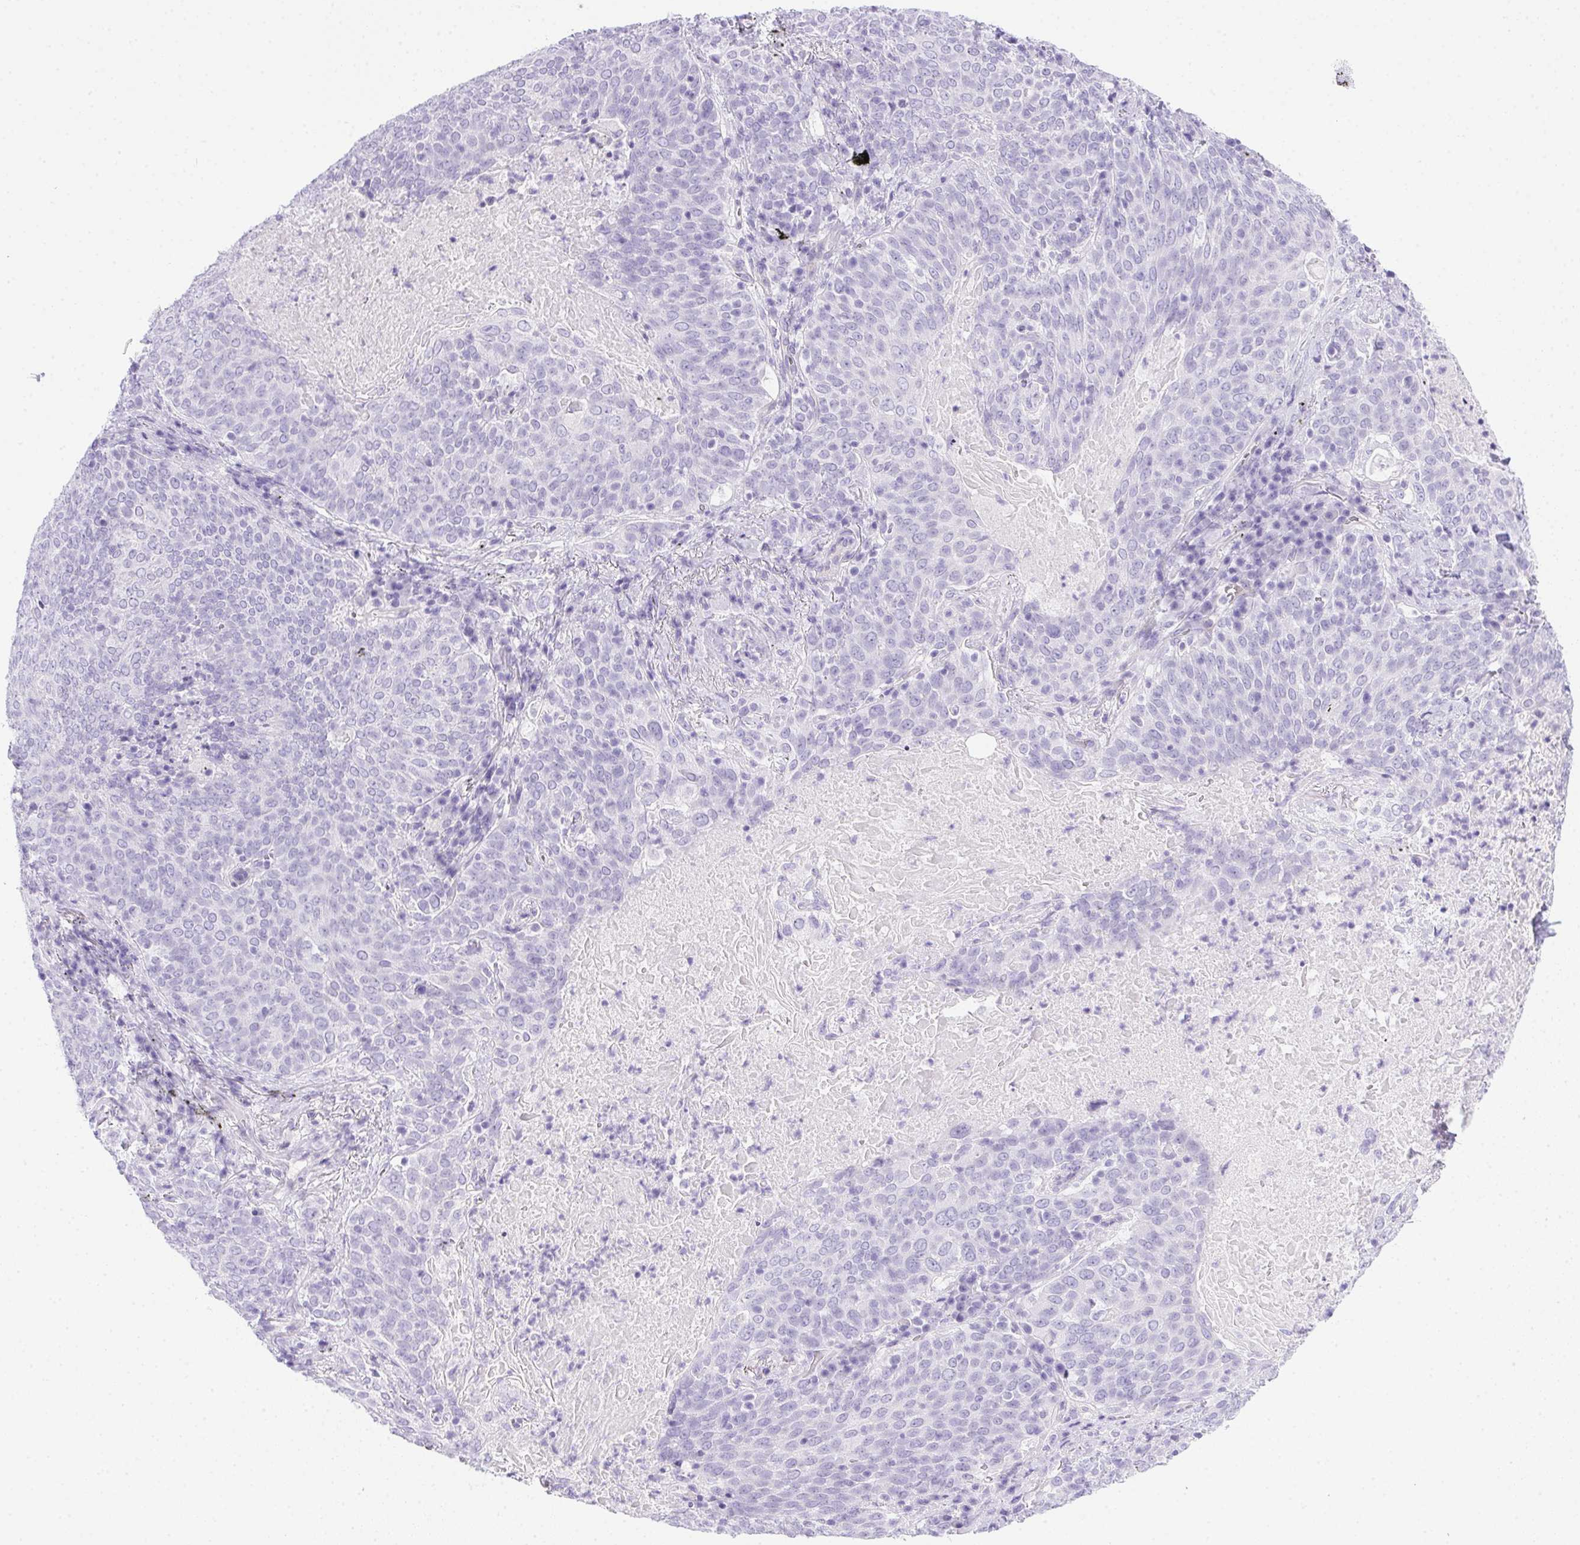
{"staining": {"intensity": "negative", "quantity": "none", "location": "none"}, "tissue": "lung cancer", "cell_type": "Tumor cells", "image_type": "cancer", "snomed": [{"axis": "morphology", "description": "Squamous cell carcinoma, NOS"}, {"axis": "topography", "description": "Lung"}], "caption": "The immunohistochemistry histopathology image has no significant positivity in tumor cells of lung cancer tissue. Nuclei are stained in blue.", "gene": "SPACA5B", "patient": {"sex": "male", "age": 82}}